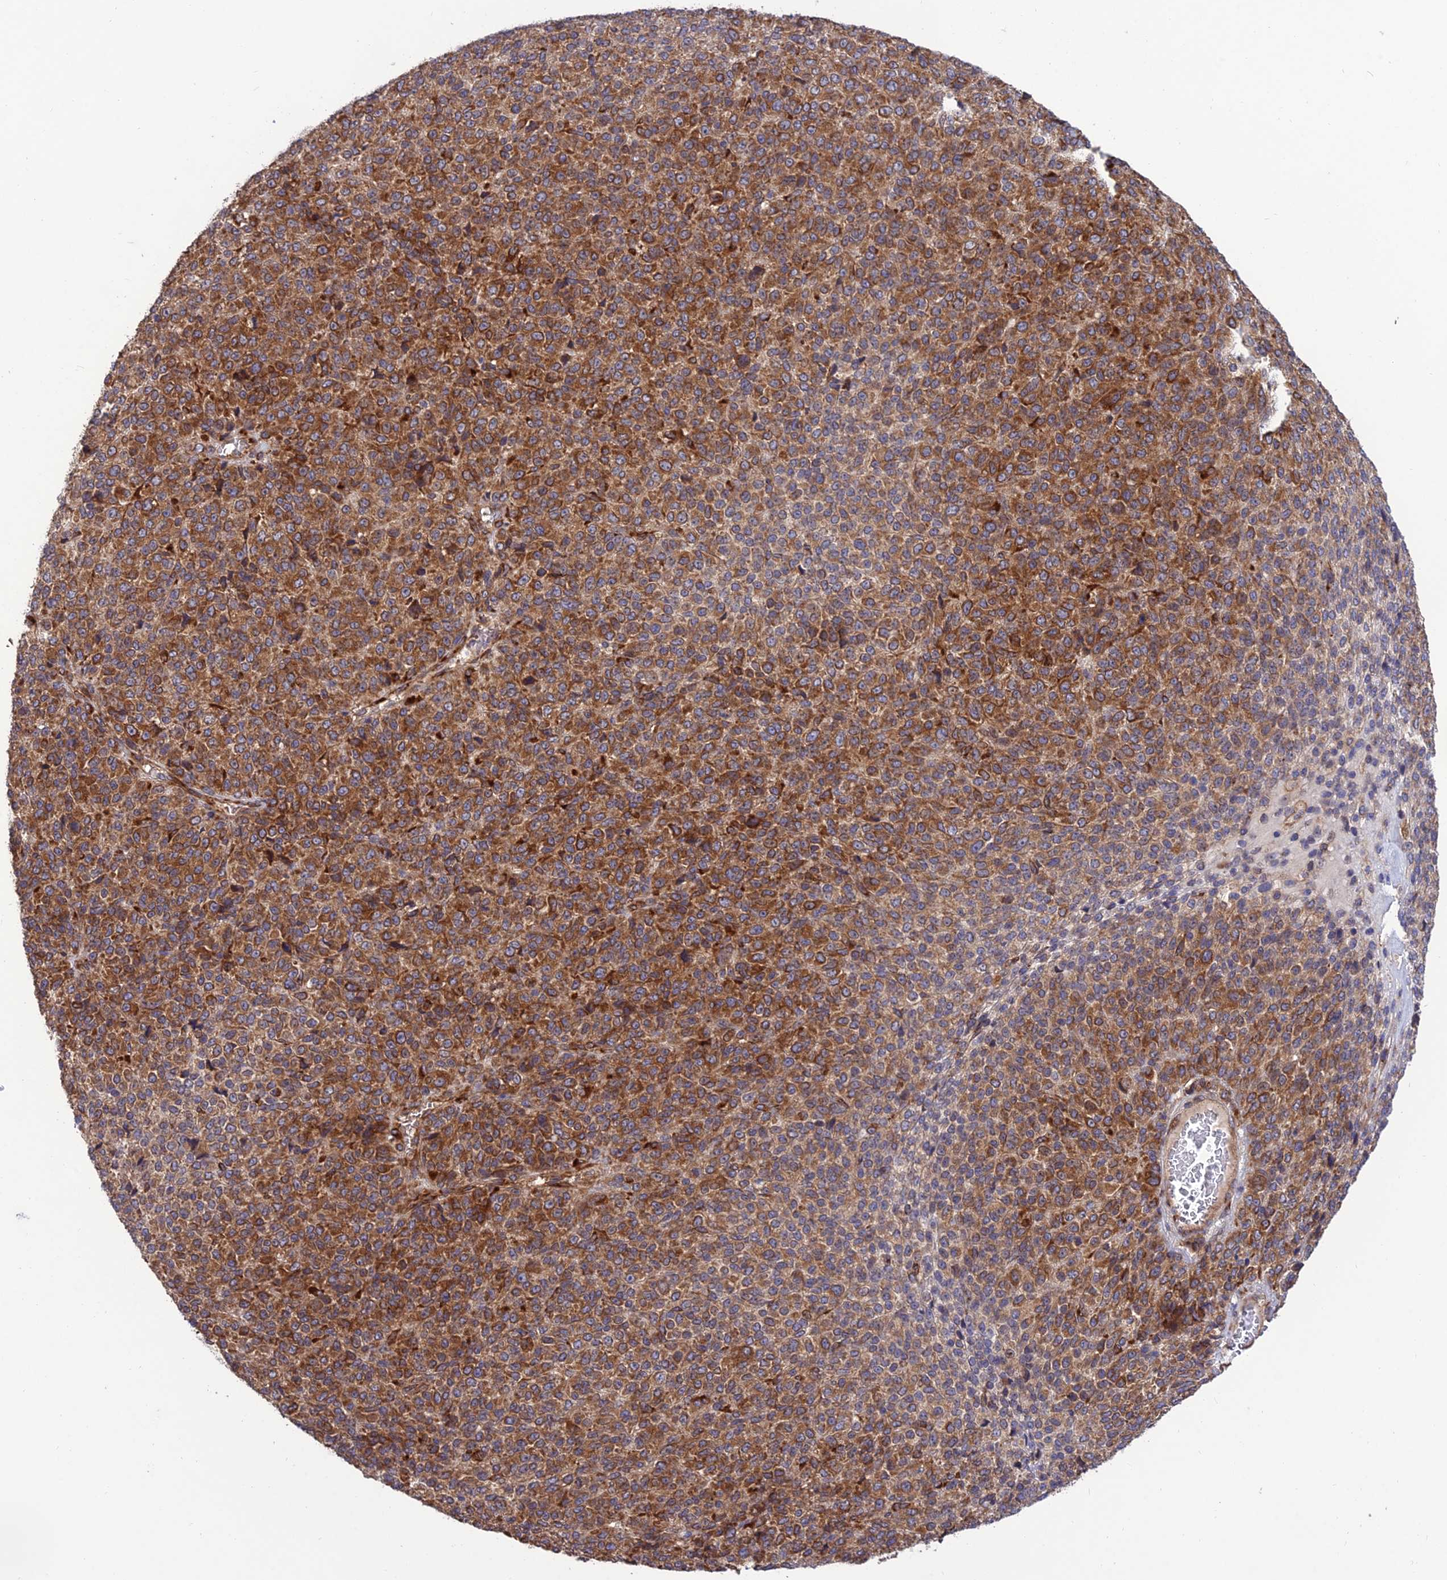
{"staining": {"intensity": "moderate", "quantity": ">75%", "location": "cytoplasmic/membranous"}, "tissue": "melanoma", "cell_type": "Tumor cells", "image_type": "cancer", "snomed": [{"axis": "morphology", "description": "Malignant melanoma, Metastatic site"}, {"axis": "topography", "description": "Brain"}], "caption": "High-magnification brightfield microscopy of melanoma stained with DAB (brown) and counterstained with hematoxylin (blue). tumor cells exhibit moderate cytoplasmic/membranous positivity is identified in about>75% of cells.", "gene": "CRTAP", "patient": {"sex": "female", "age": 56}}